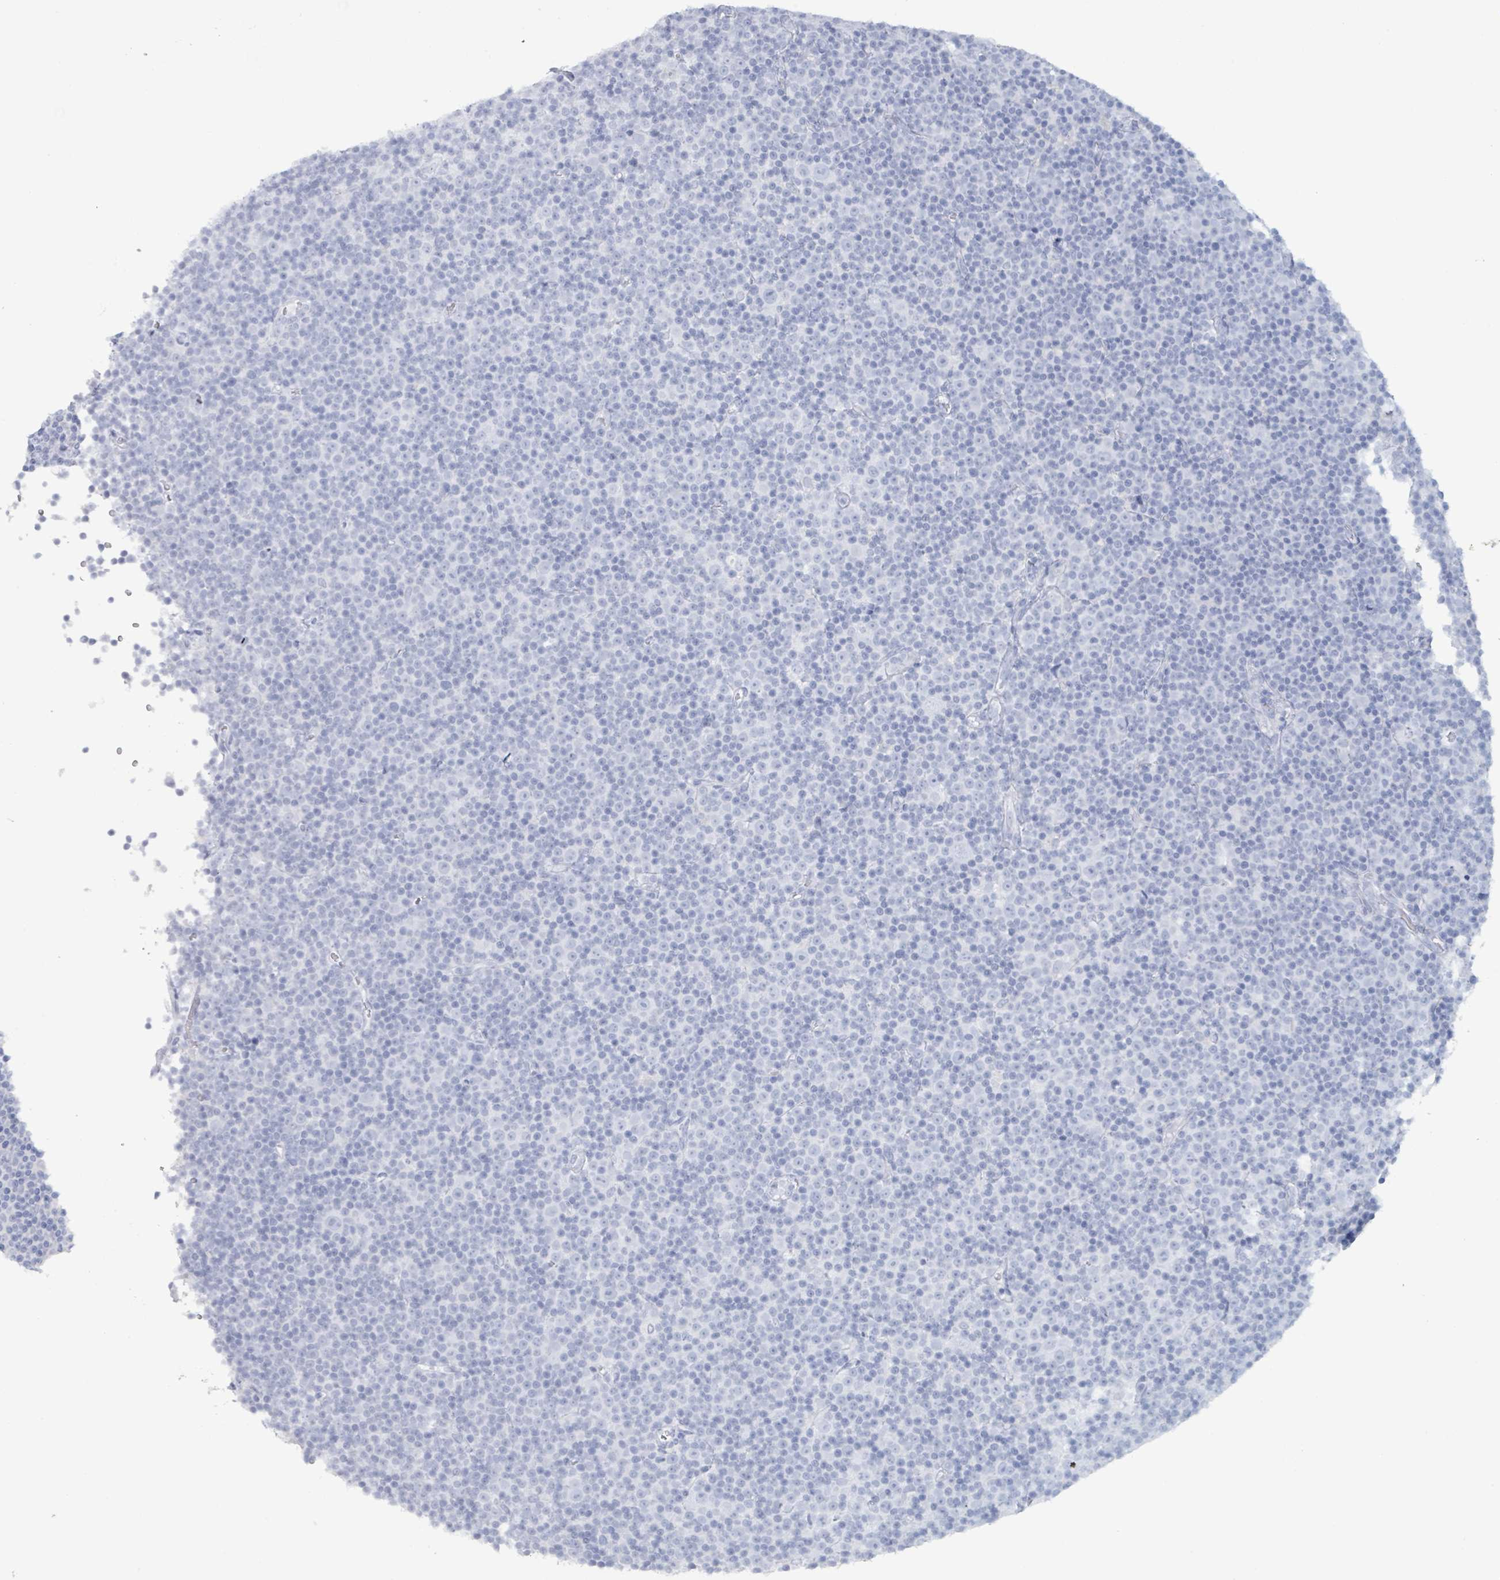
{"staining": {"intensity": "negative", "quantity": "none", "location": "none"}, "tissue": "lymphoma", "cell_type": "Tumor cells", "image_type": "cancer", "snomed": [{"axis": "morphology", "description": "Malignant lymphoma, non-Hodgkin's type, Low grade"}, {"axis": "topography", "description": "Lymph node"}], "caption": "A histopathology image of human malignant lymphoma, non-Hodgkin's type (low-grade) is negative for staining in tumor cells.", "gene": "PGA3", "patient": {"sex": "female", "age": 67}}